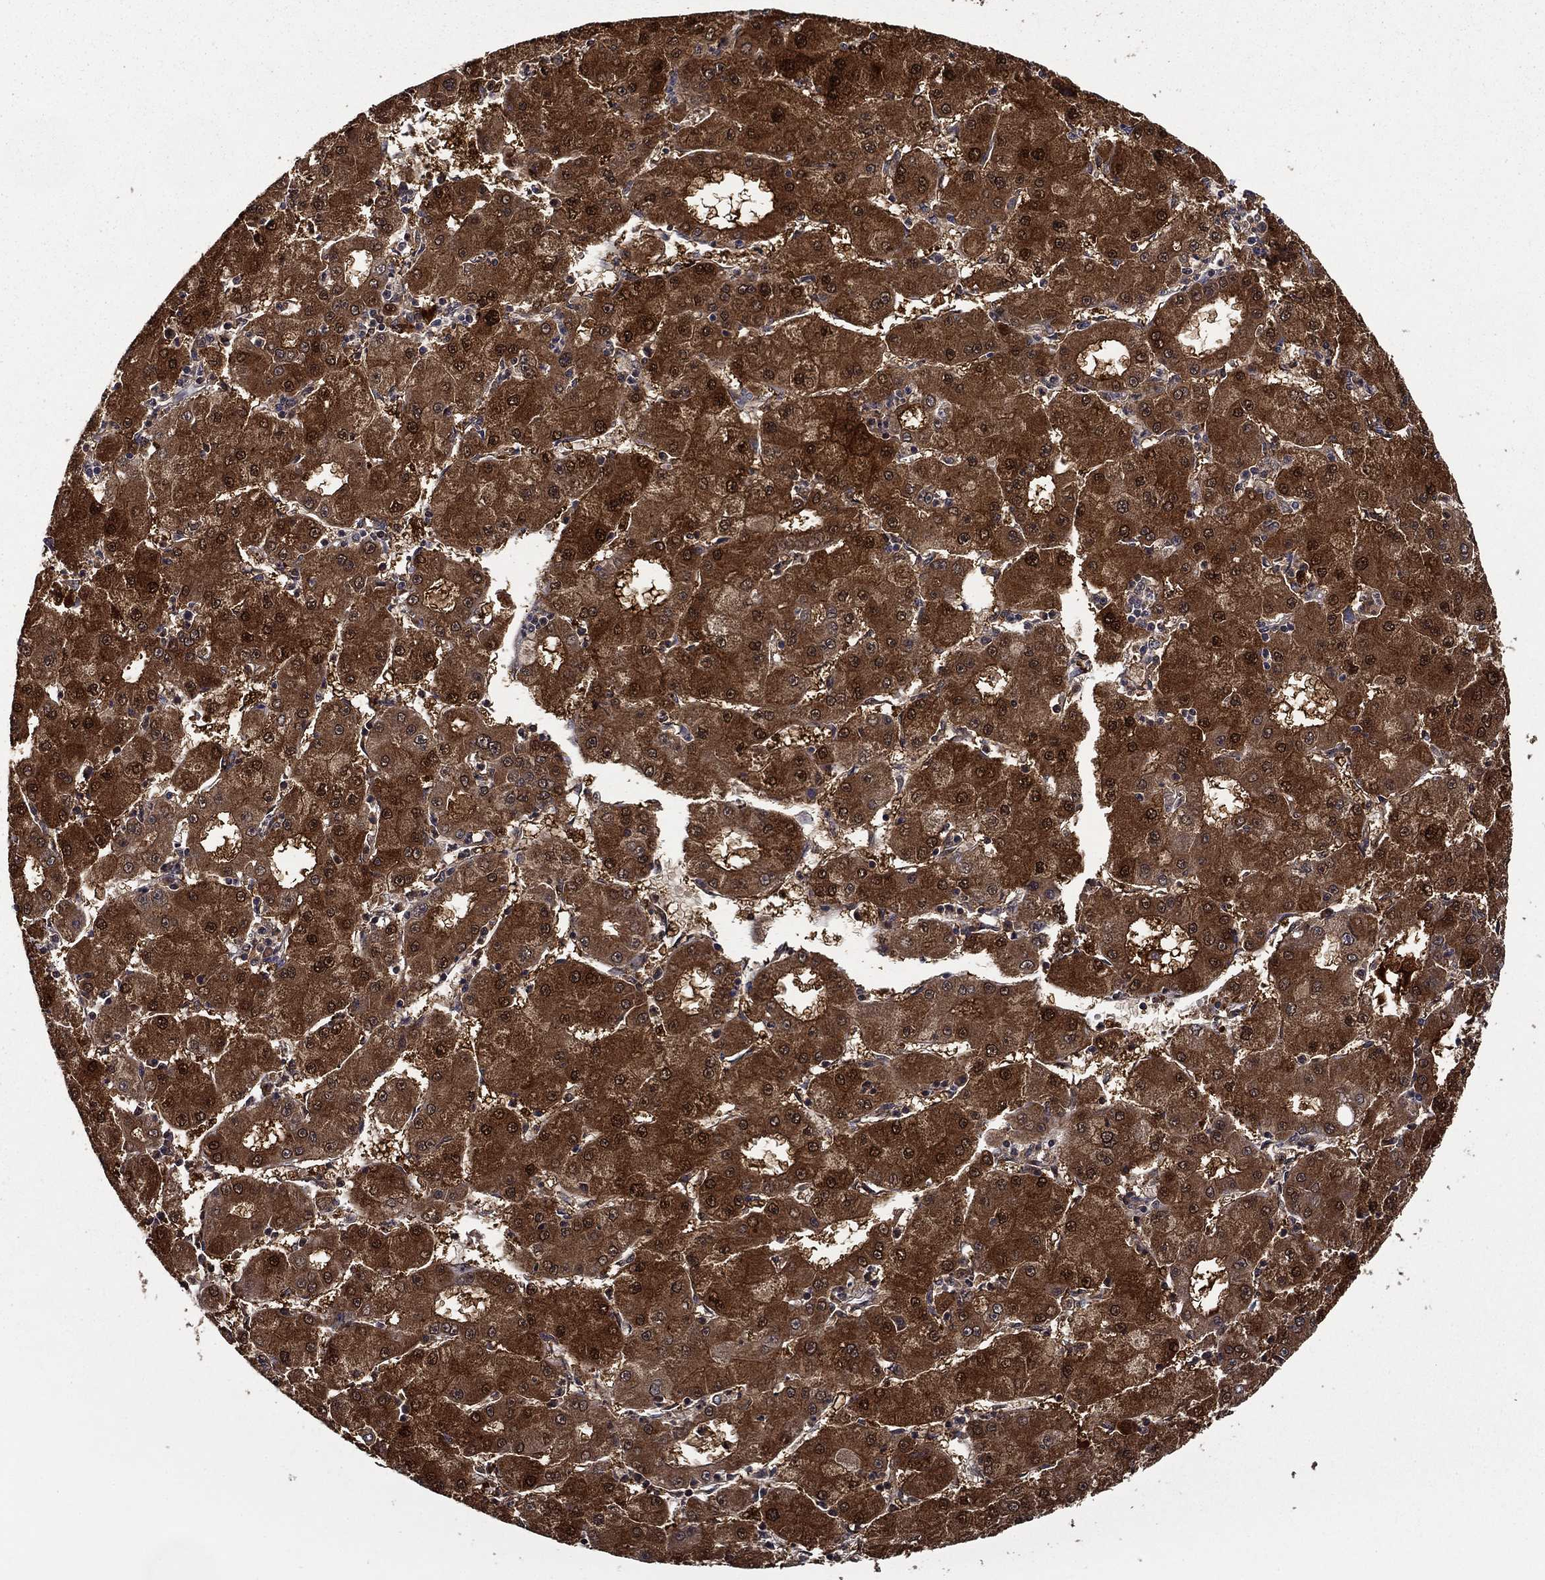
{"staining": {"intensity": "strong", "quantity": ">75%", "location": "cytoplasmic/membranous,nuclear"}, "tissue": "liver cancer", "cell_type": "Tumor cells", "image_type": "cancer", "snomed": [{"axis": "morphology", "description": "Carcinoma, Hepatocellular, NOS"}, {"axis": "topography", "description": "Liver"}], "caption": "Tumor cells exhibit strong cytoplasmic/membranous and nuclear positivity in approximately >75% of cells in liver hepatocellular carcinoma.", "gene": "DDTL", "patient": {"sex": "male", "age": 73}}